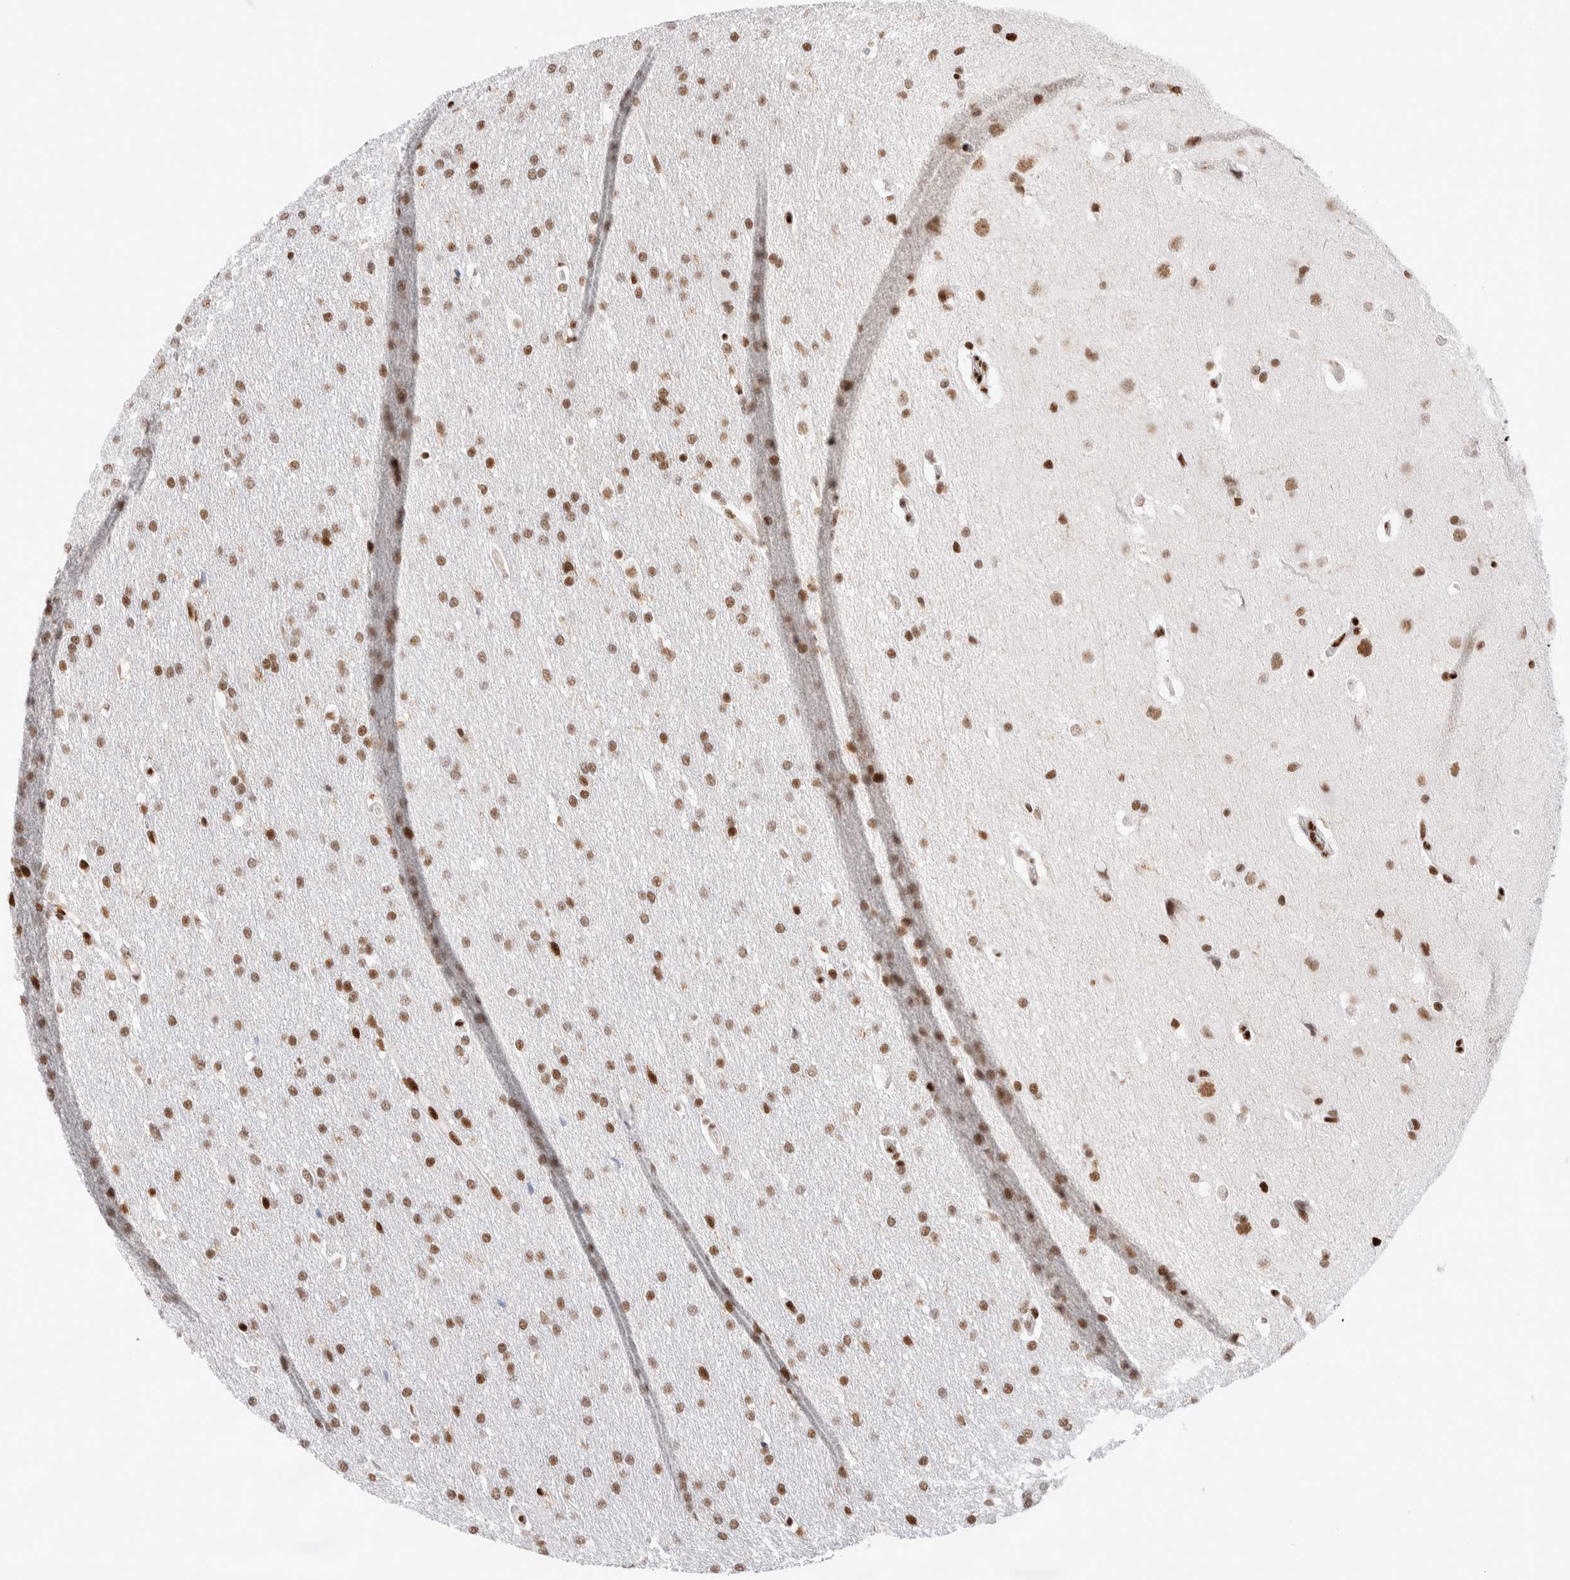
{"staining": {"intensity": "moderate", "quantity": ">75%", "location": "nuclear"}, "tissue": "glioma", "cell_type": "Tumor cells", "image_type": "cancer", "snomed": [{"axis": "morphology", "description": "Glioma, malignant, Low grade"}, {"axis": "topography", "description": "Brain"}], "caption": "Brown immunohistochemical staining in human malignant glioma (low-grade) displays moderate nuclear staining in about >75% of tumor cells.", "gene": "RNASEK-C17orf49", "patient": {"sex": "female", "age": 37}}